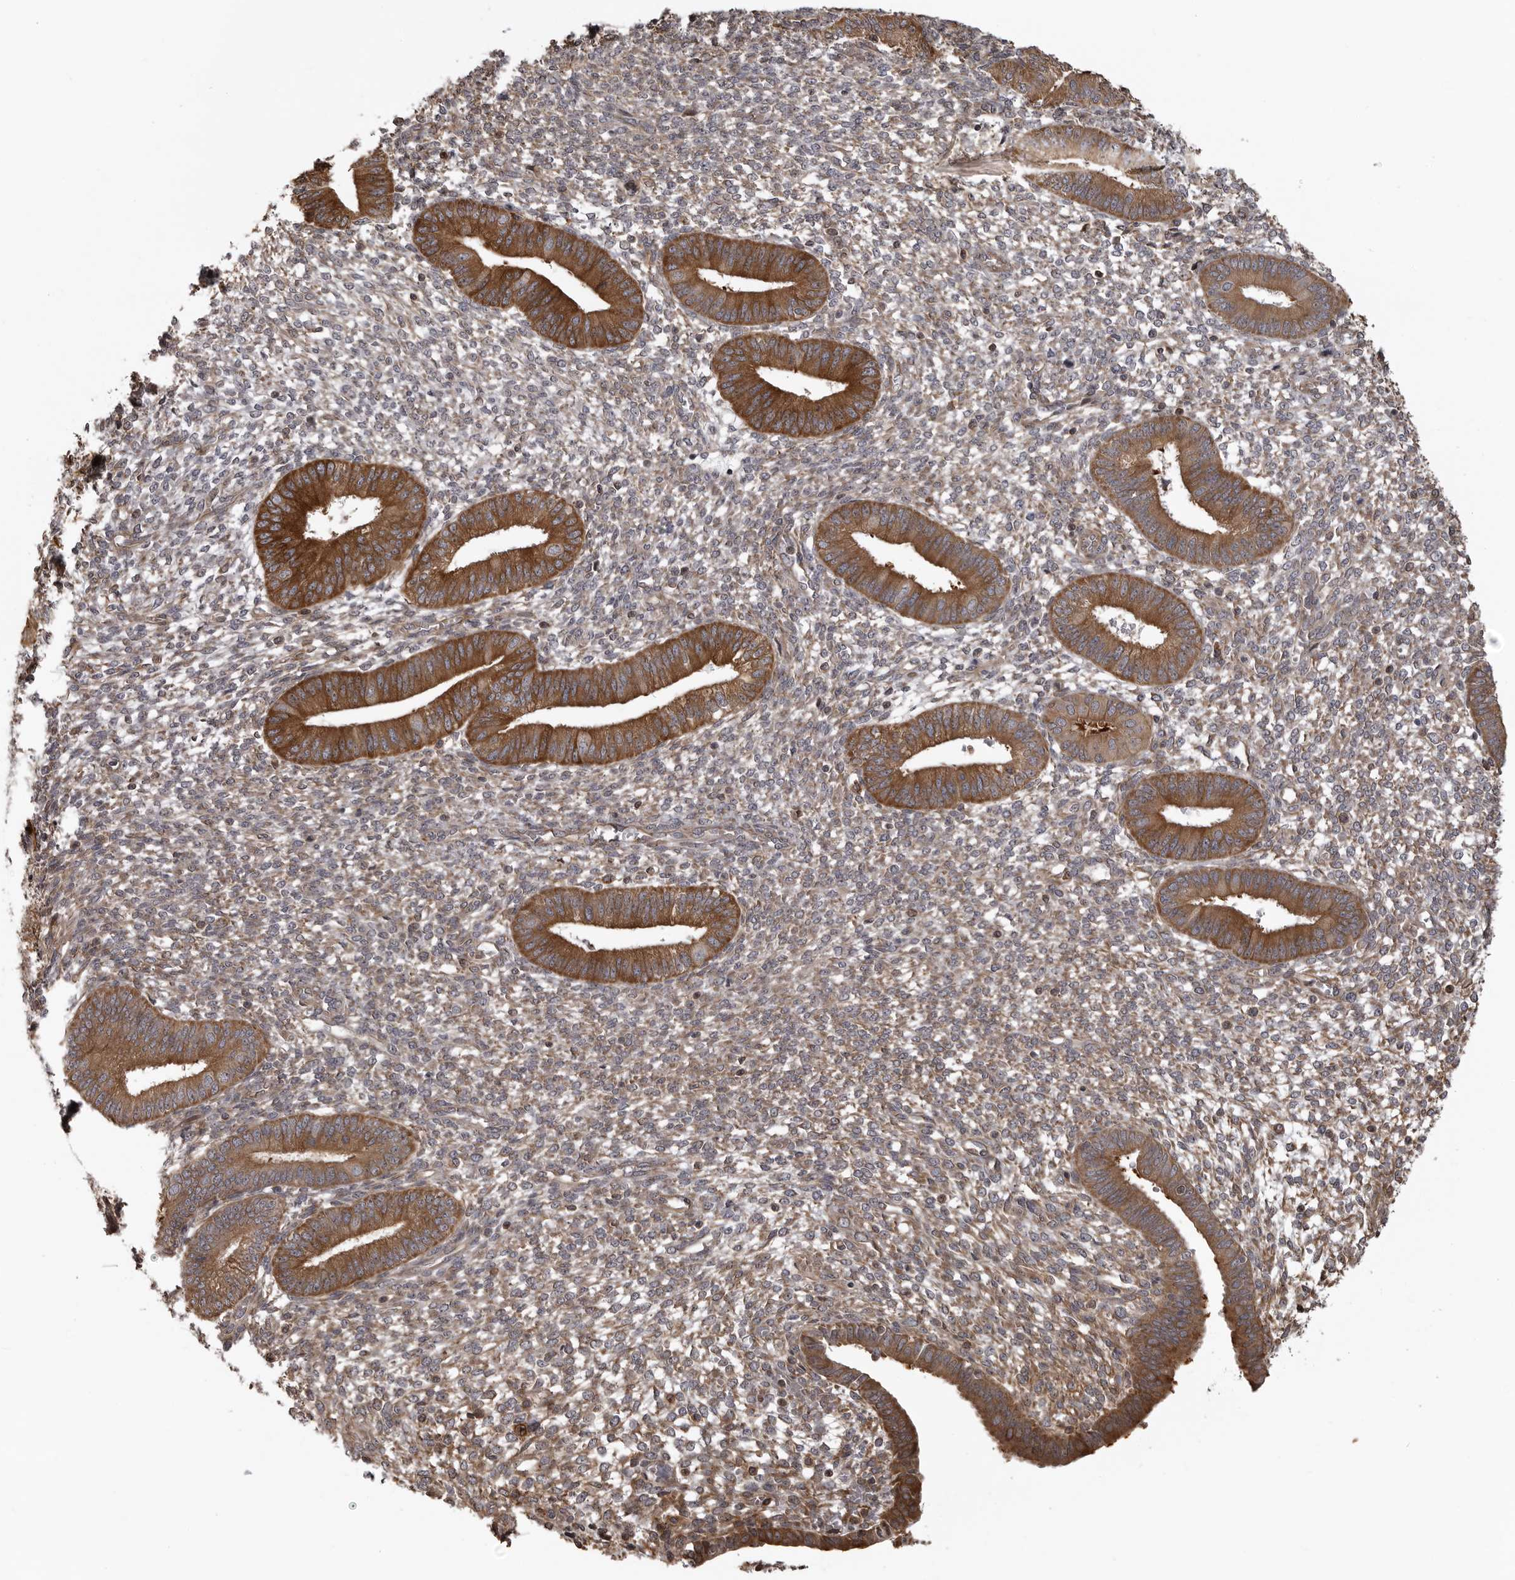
{"staining": {"intensity": "weak", "quantity": "25%-75%", "location": "cytoplasmic/membranous"}, "tissue": "endometrium", "cell_type": "Cells in endometrial stroma", "image_type": "normal", "snomed": [{"axis": "morphology", "description": "Normal tissue, NOS"}, {"axis": "topography", "description": "Endometrium"}], "caption": "Immunohistochemical staining of benign endometrium displays weak cytoplasmic/membranous protein positivity in approximately 25%-75% of cells in endometrial stroma.", "gene": "ZNRF1", "patient": {"sex": "female", "age": 46}}